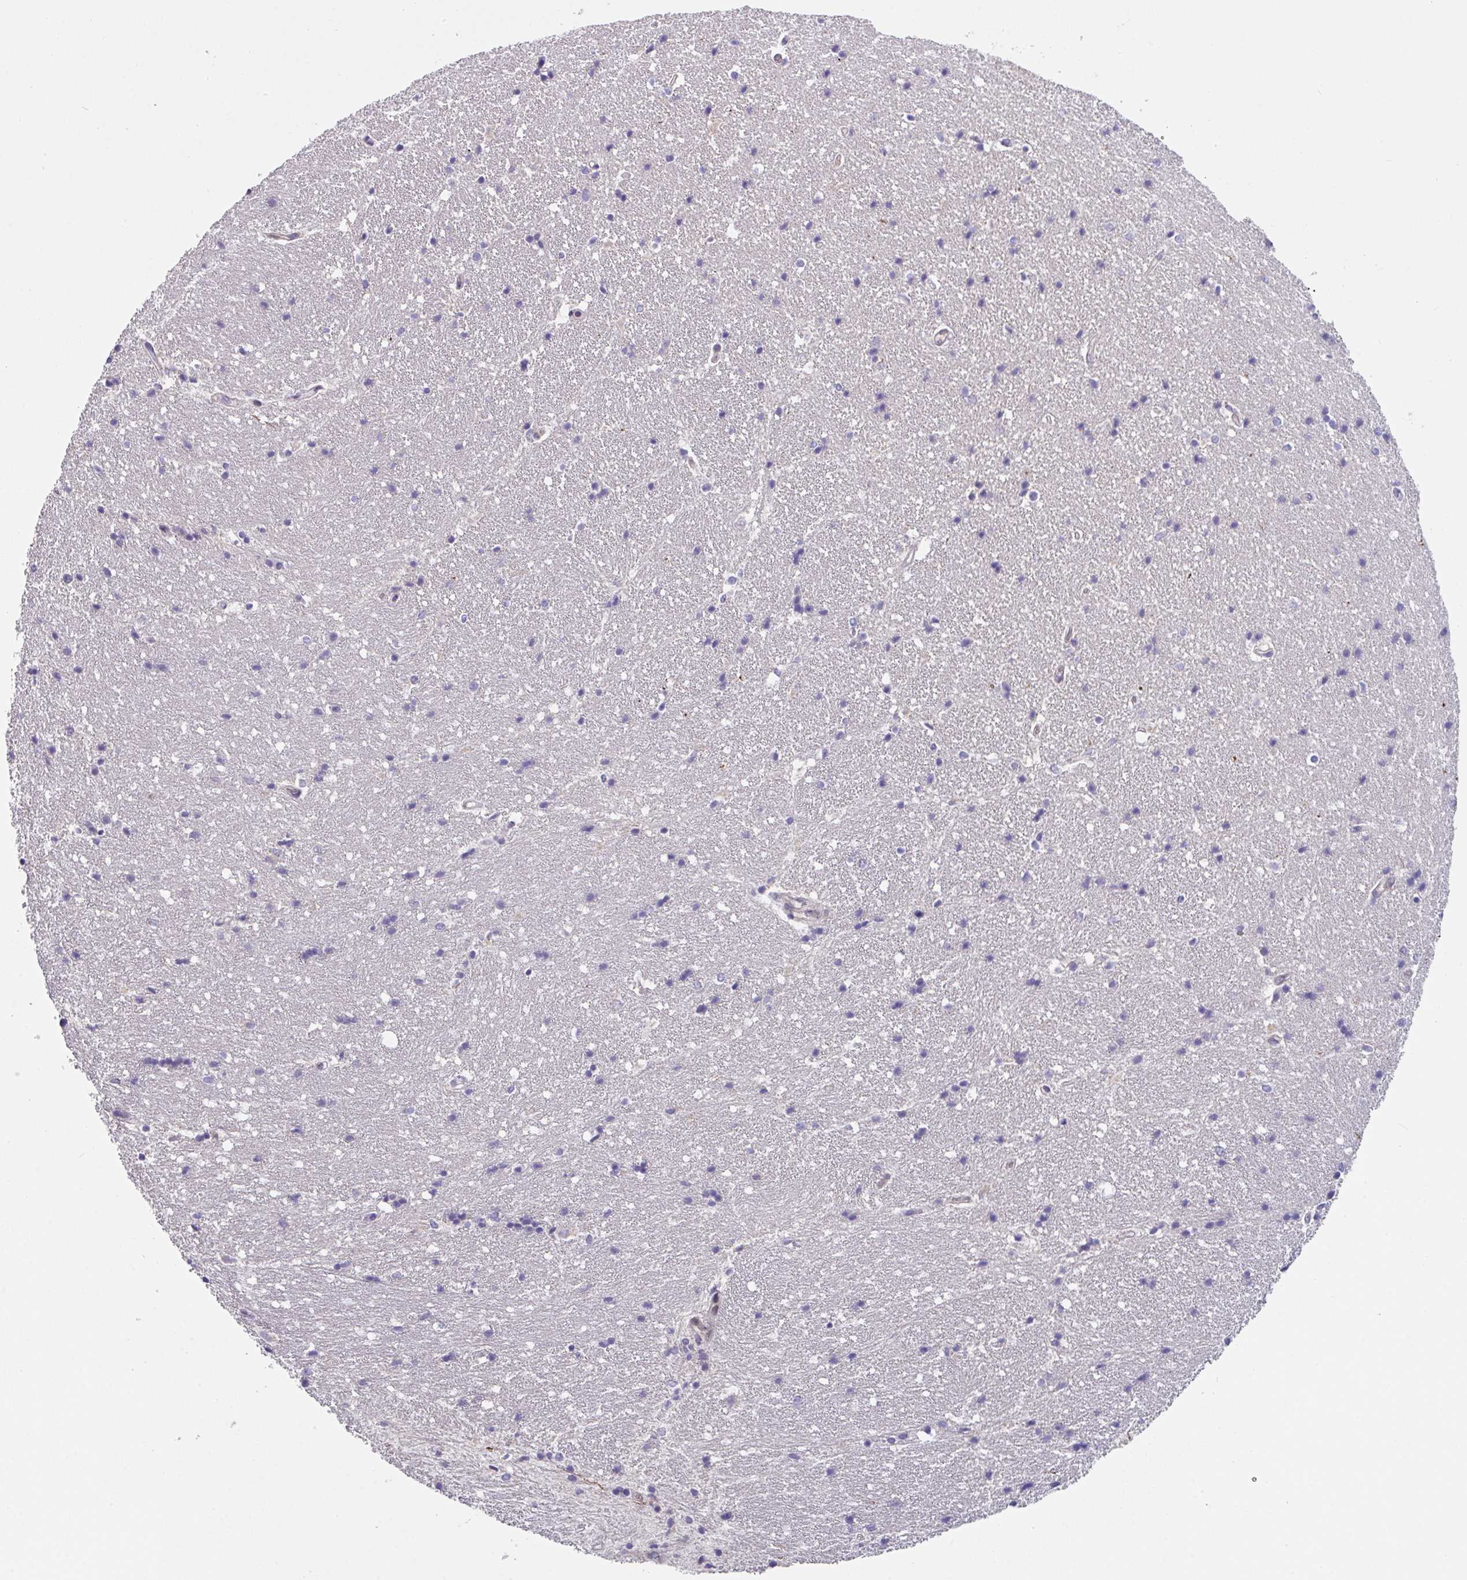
{"staining": {"intensity": "negative", "quantity": "none", "location": "none"}, "tissue": "hippocampus", "cell_type": "Glial cells", "image_type": "normal", "snomed": [{"axis": "morphology", "description": "Normal tissue, NOS"}, {"axis": "topography", "description": "Hippocampus"}], "caption": "Glial cells show no significant staining in benign hippocampus.", "gene": "RBM18", "patient": {"sex": "male", "age": 63}}